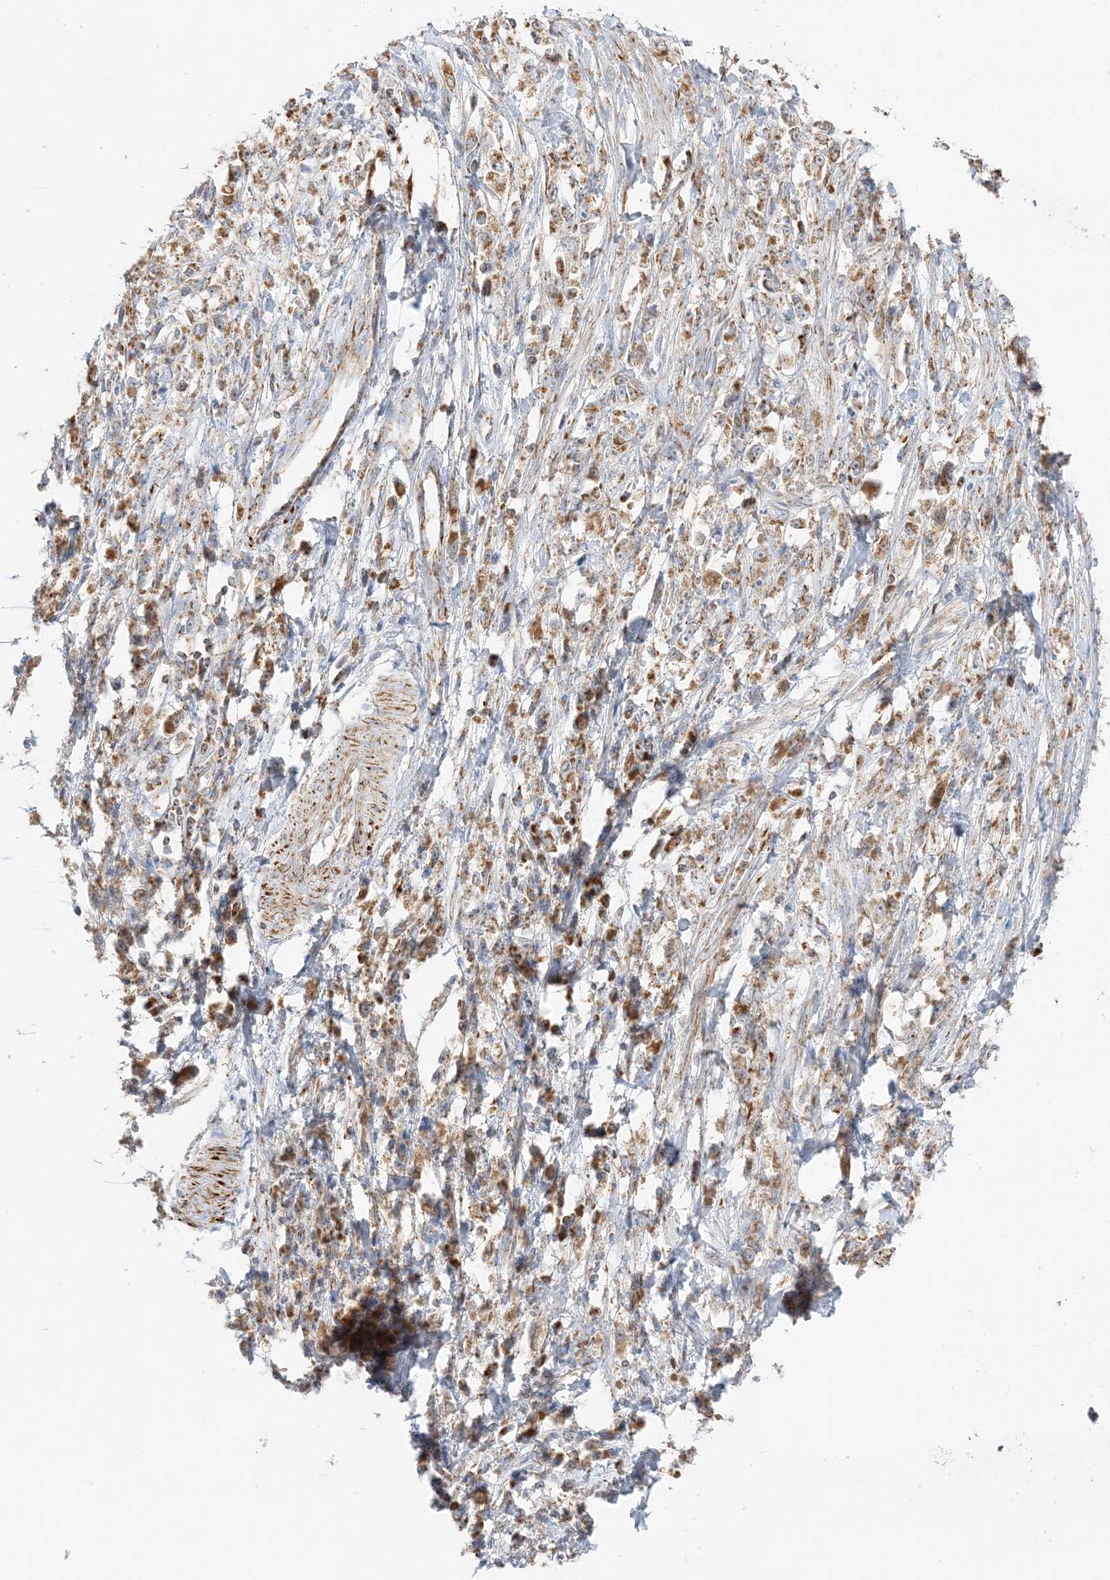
{"staining": {"intensity": "moderate", "quantity": ">75%", "location": "cytoplasmic/membranous"}, "tissue": "stomach cancer", "cell_type": "Tumor cells", "image_type": "cancer", "snomed": [{"axis": "morphology", "description": "Adenocarcinoma, NOS"}, {"axis": "topography", "description": "Stomach"}], "caption": "Human stomach cancer (adenocarcinoma) stained with a brown dye exhibits moderate cytoplasmic/membranous positive staining in about >75% of tumor cells.", "gene": "SLC25A12", "patient": {"sex": "female", "age": 59}}